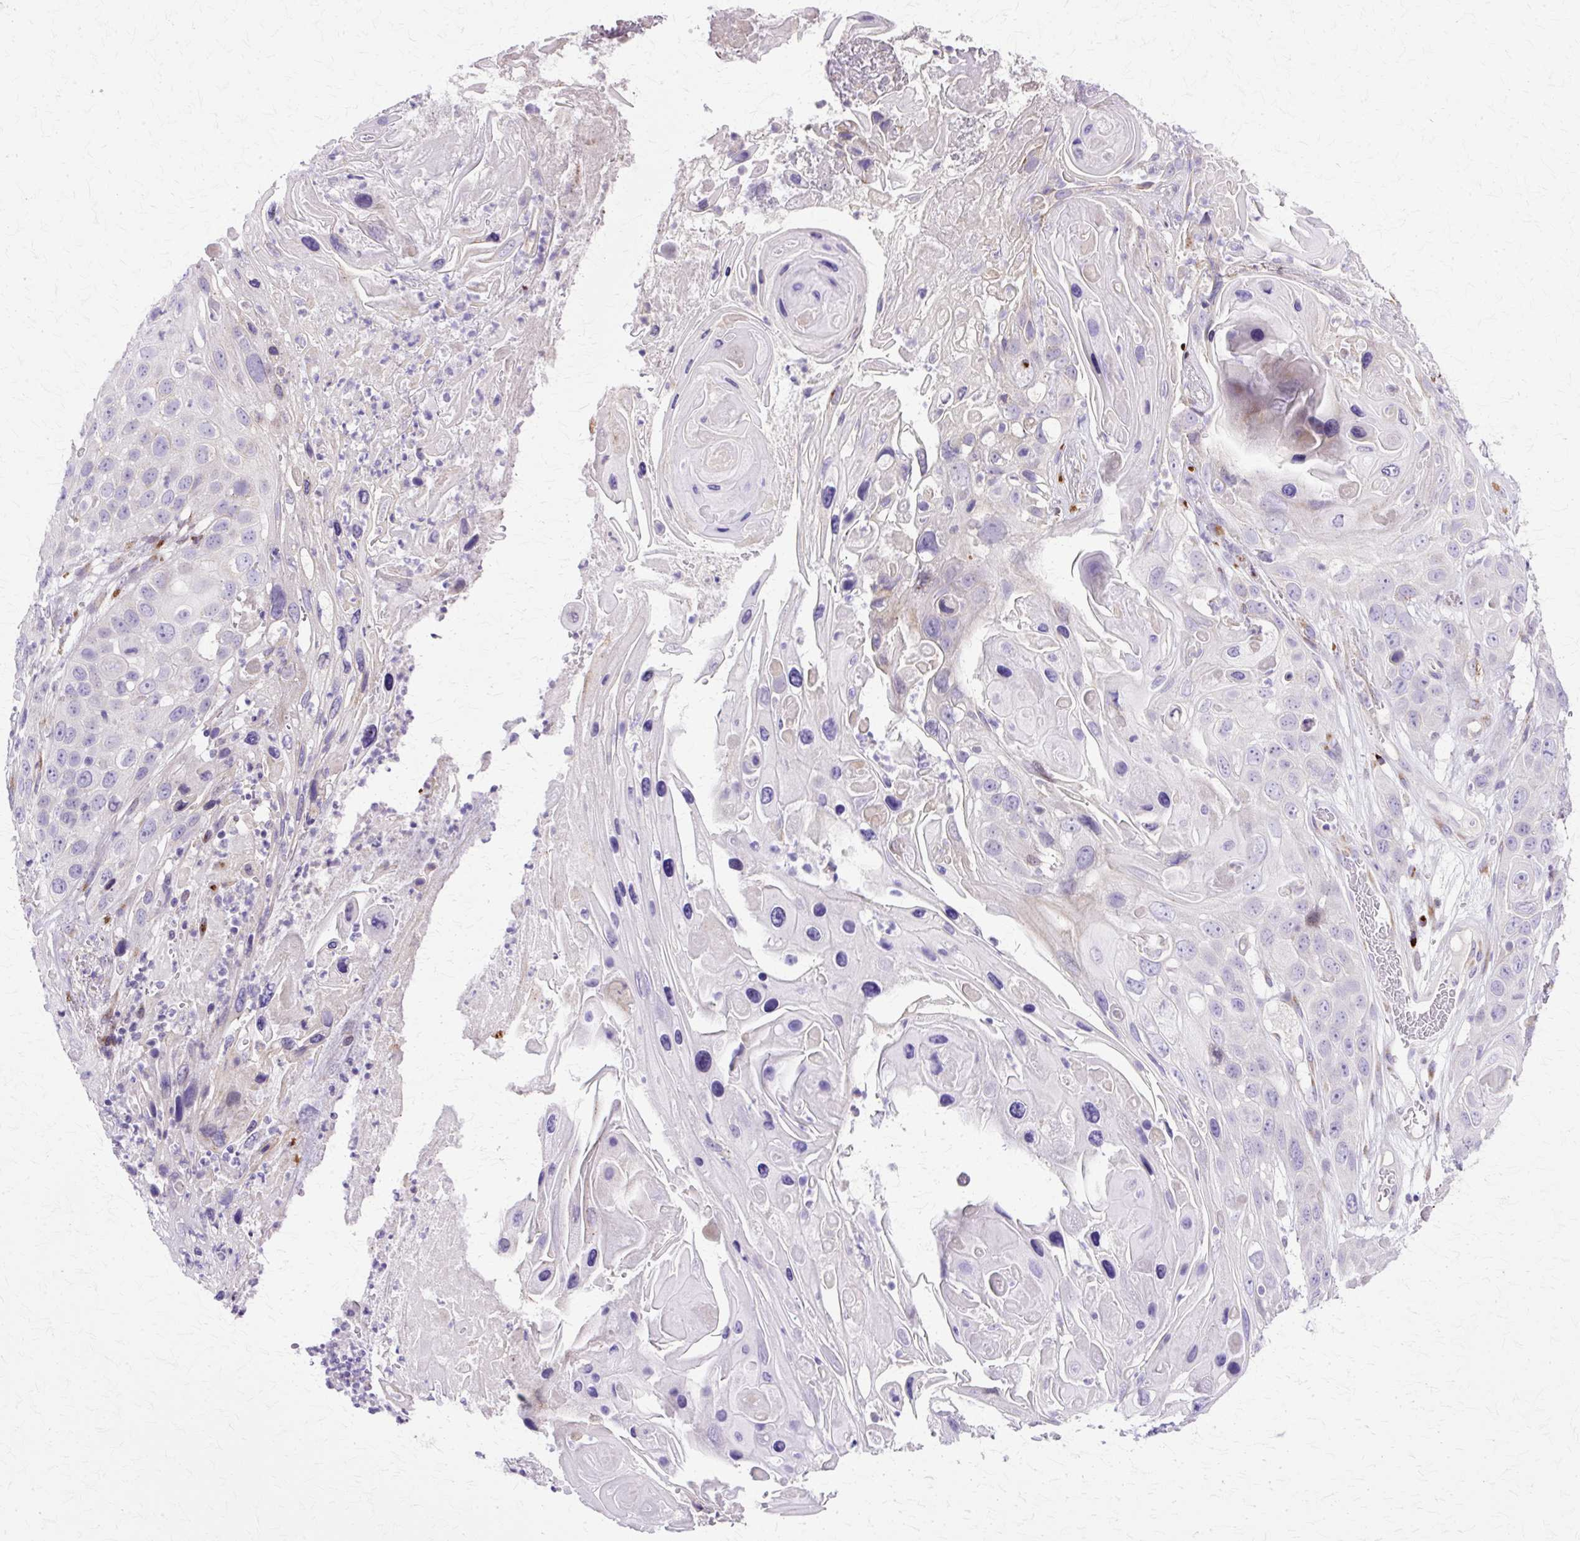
{"staining": {"intensity": "negative", "quantity": "none", "location": "none"}, "tissue": "skin cancer", "cell_type": "Tumor cells", "image_type": "cancer", "snomed": [{"axis": "morphology", "description": "Squamous cell carcinoma, NOS"}, {"axis": "topography", "description": "Skin"}], "caption": "Immunohistochemistry of skin squamous cell carcinoma demonstrates no positivity in tumor cells.", "gene": "TBC1D3G", "patient": {"sex": "male", "age": 55}}